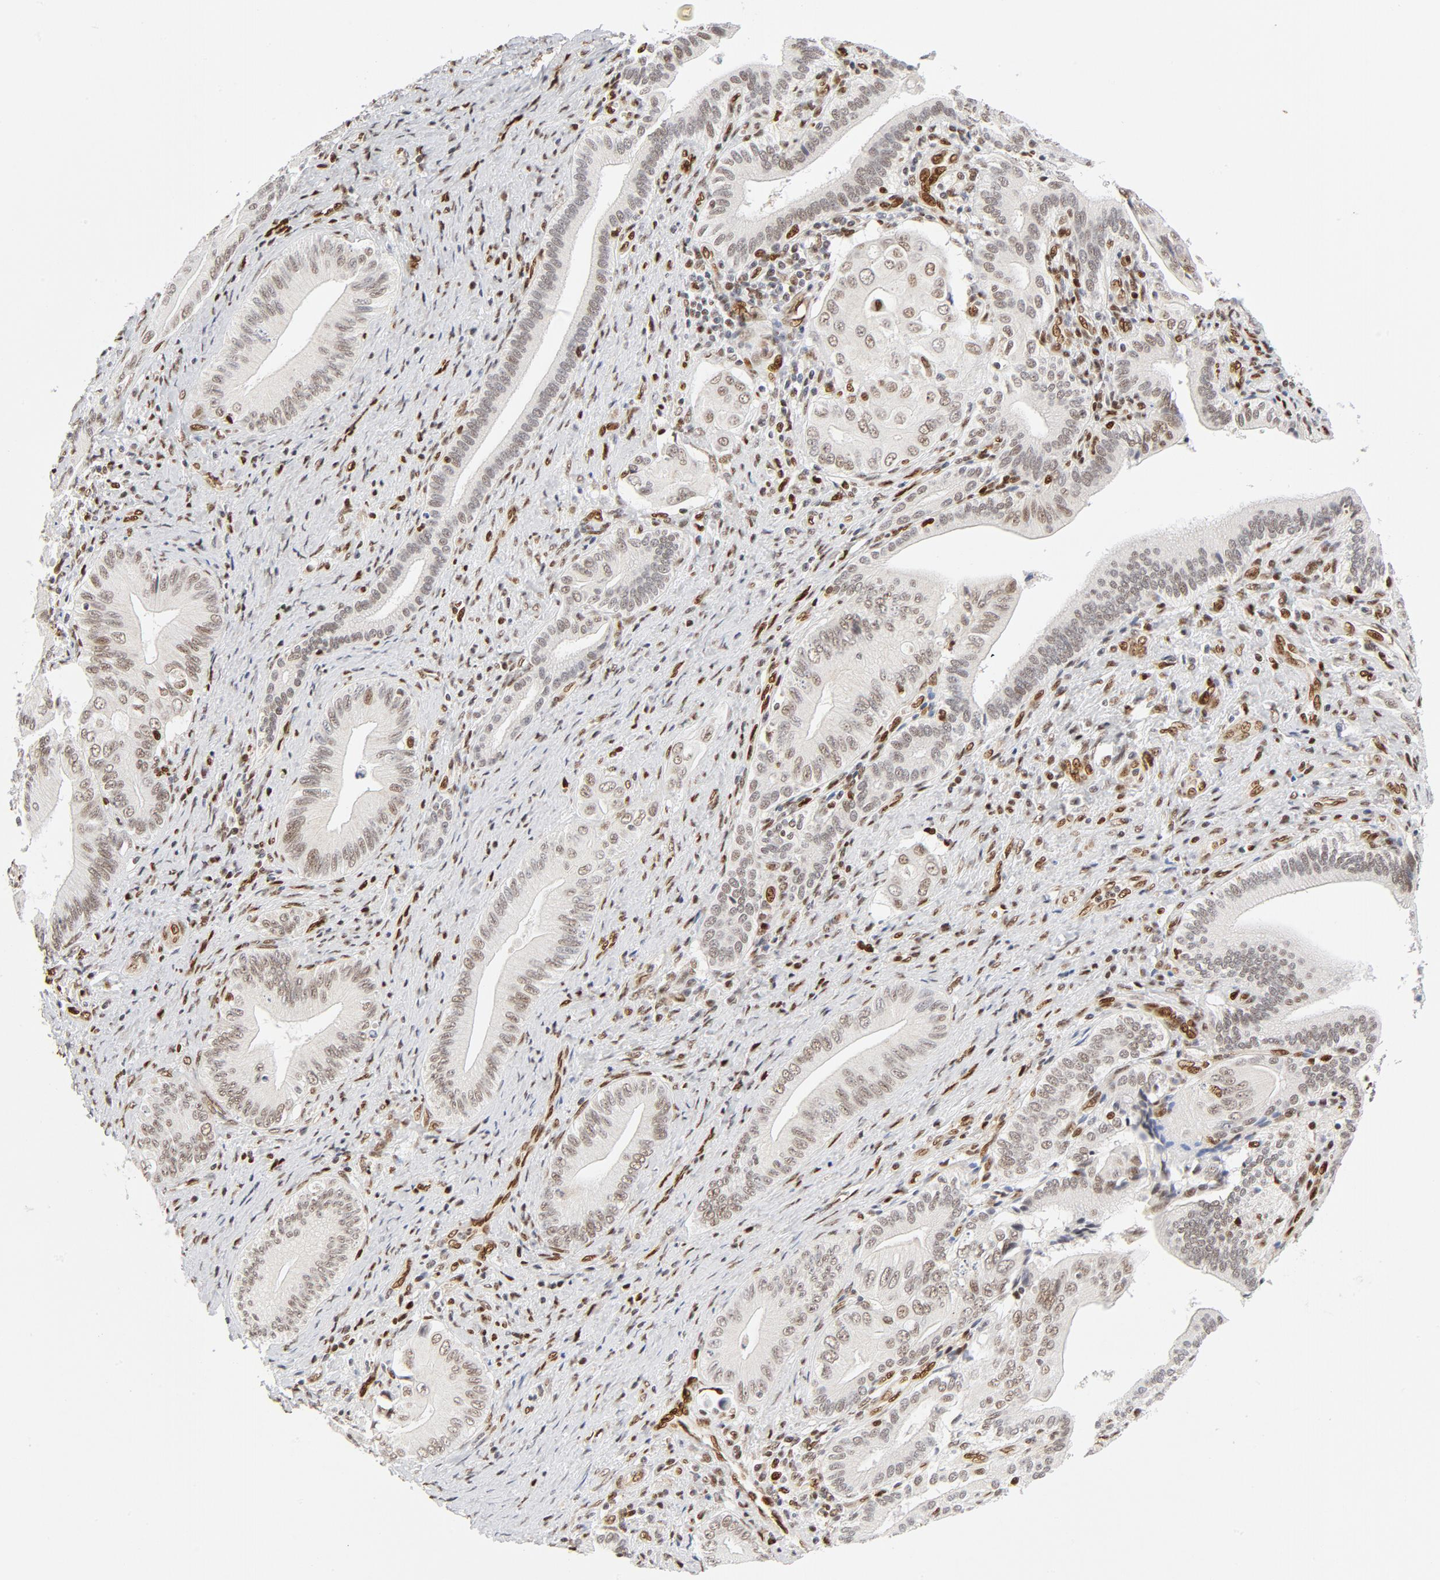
{"staining": {"intensity": "weak", "quantity": "25%-75%", "location": "nuclear"}, "tissue": "liver cancer", "cell_type": "Tumor cells", "image_type": "cancer", "snomed": [{"axis": "morphology", "description": "Cholangiocarcinoma"}, {"axis": "topography", "description": "Liver"}], "caption": "High-magnification brightfield microscopy of liver cancer (cholangiocarcinoma) stained with DAB (3,3'-diaminobenzidine) (brown) and counterstained with hematoxylin (blue). tumor cells exhibit weak nuclear staining is identified in about25%-75% of cells. (IHC, brightfield microscopy, high magnification).", "gene": "MEF2A", "patient": {"sex": "male", "age": 58}}